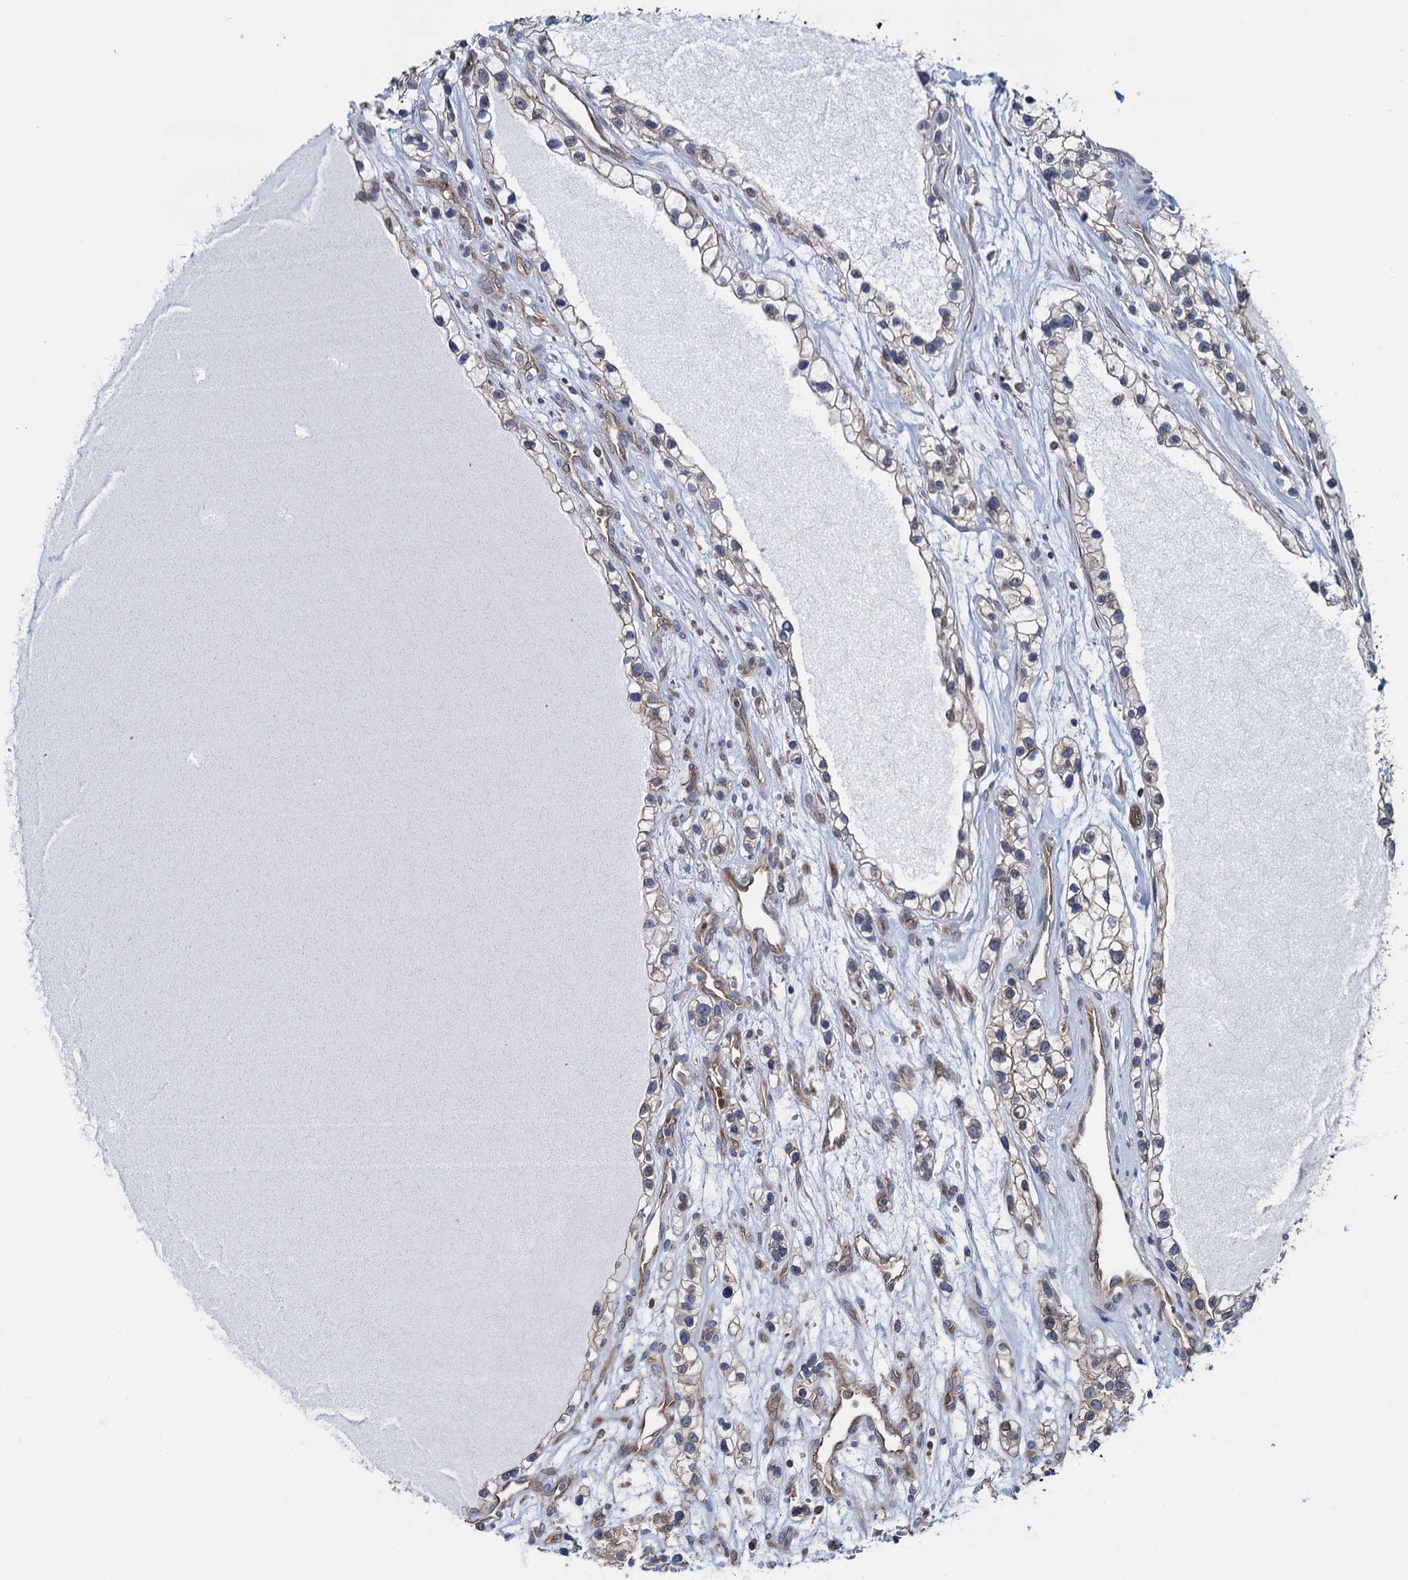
{"staining": {"intensity": "negative", "quantity": "none", "location": "none"}, "tissue": "renal cancer", "cell_type": "Tumor cells", "image_type": "cancer", "snomed": [{"axis": "morphology", "description": "Adenocarcinoma, NOS"}, {"axis": "topography", "description": "Kidney"}], "caption": "An immunohistochemistry (IHC) photomicrograph of adenocarcinoma (renal) is shown. There is no staining in tumor cells of adenocarcinoma (renal). (Immunohistochemistry (ihc), brightfield microscopy, high magnification).", "gene": "RNF125", "patient": {"sex": "female", "age": 57}}